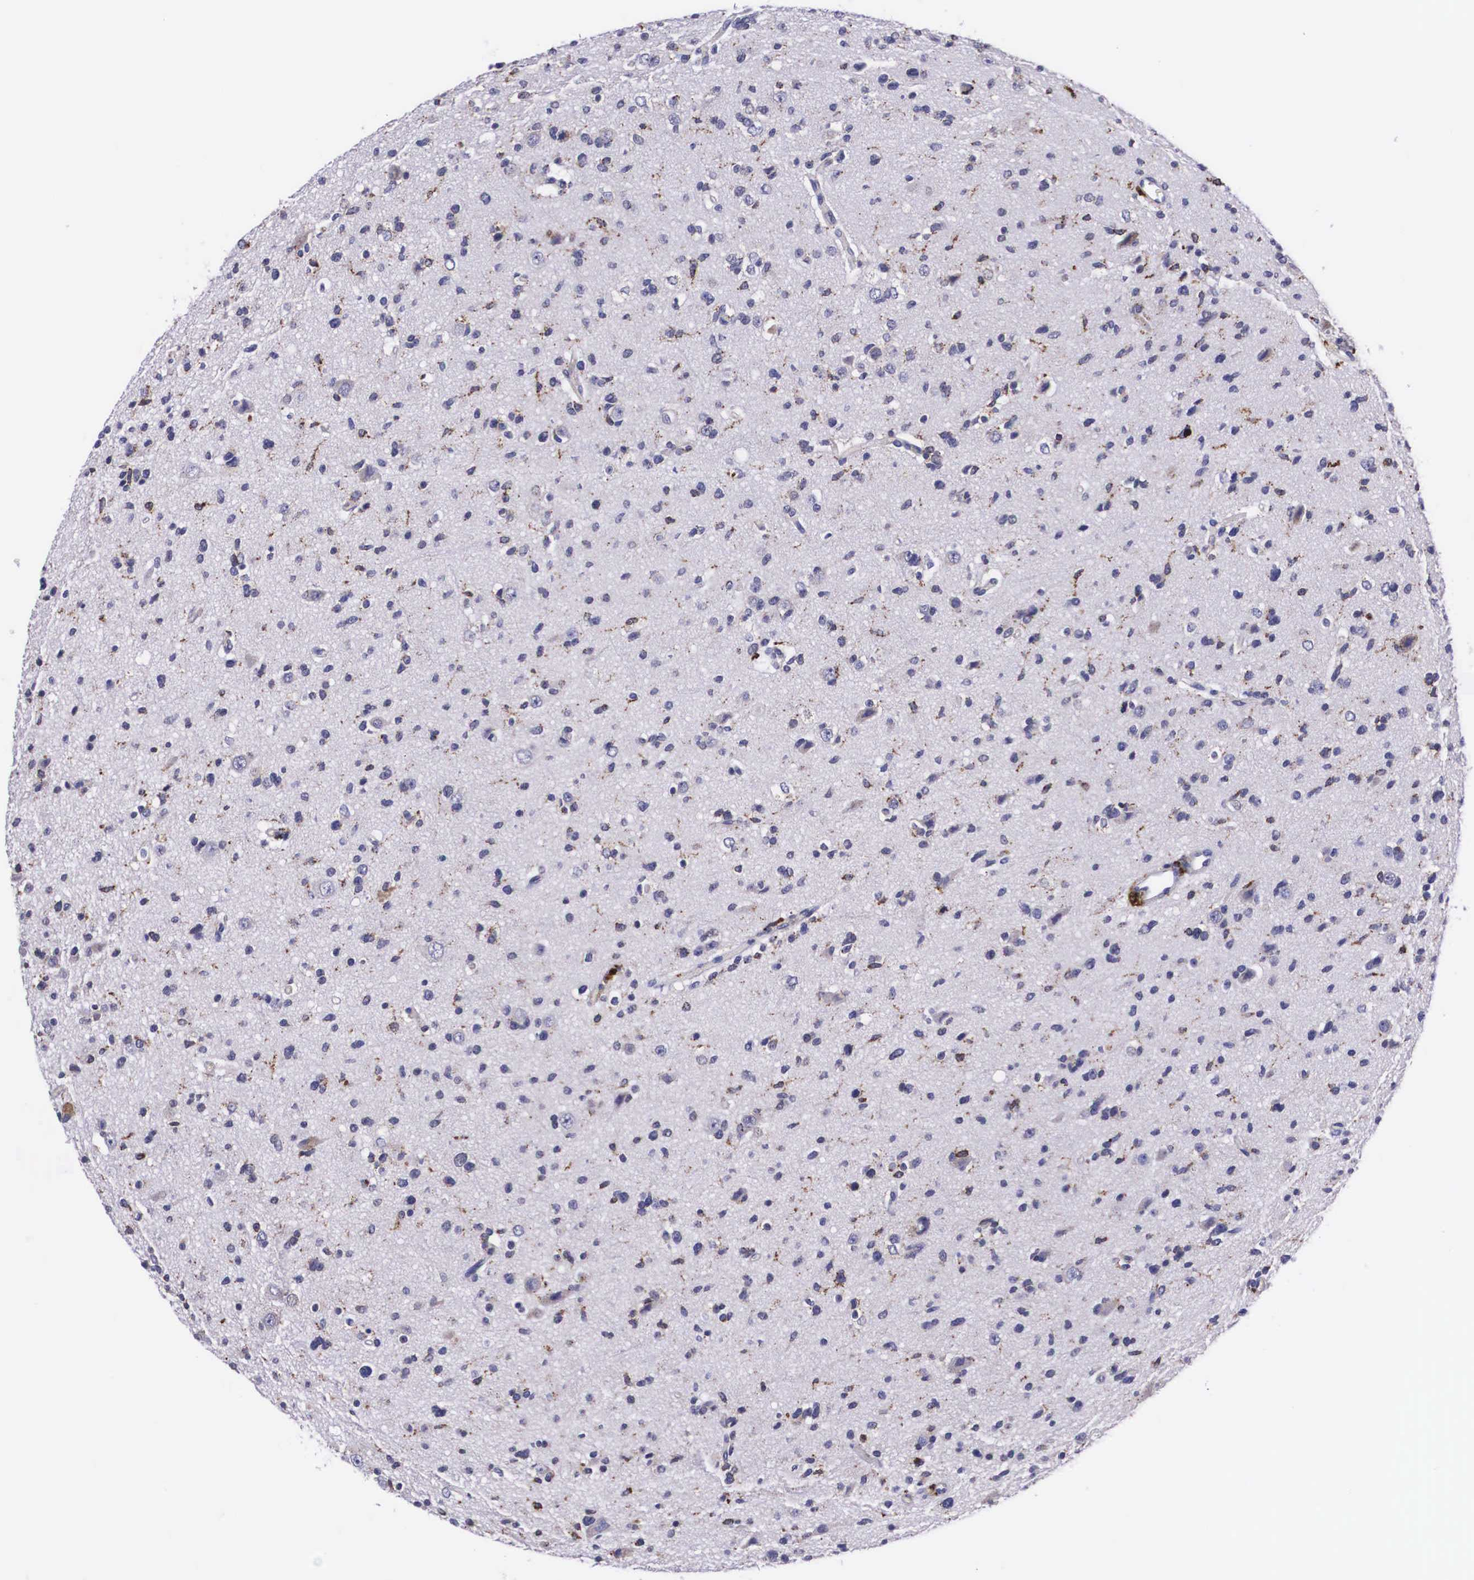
{"staining": {"intensity": "negative", "quantity": "none", "location": "none"}, "tissue": "glioma", "cell_type": "Tumor cells", "image_type": "cancer", "snomed": [{"axis": "morphology", "description": "Glioma, malignant, Low grade"}, {"axis": "topography", "description": "Brain"}], "caption": "This is a image of IHC staining of glioma, which shows no expression in tumor cells.", "gene": "NAGA", "patient": {"sex": "female", "age": 46}}